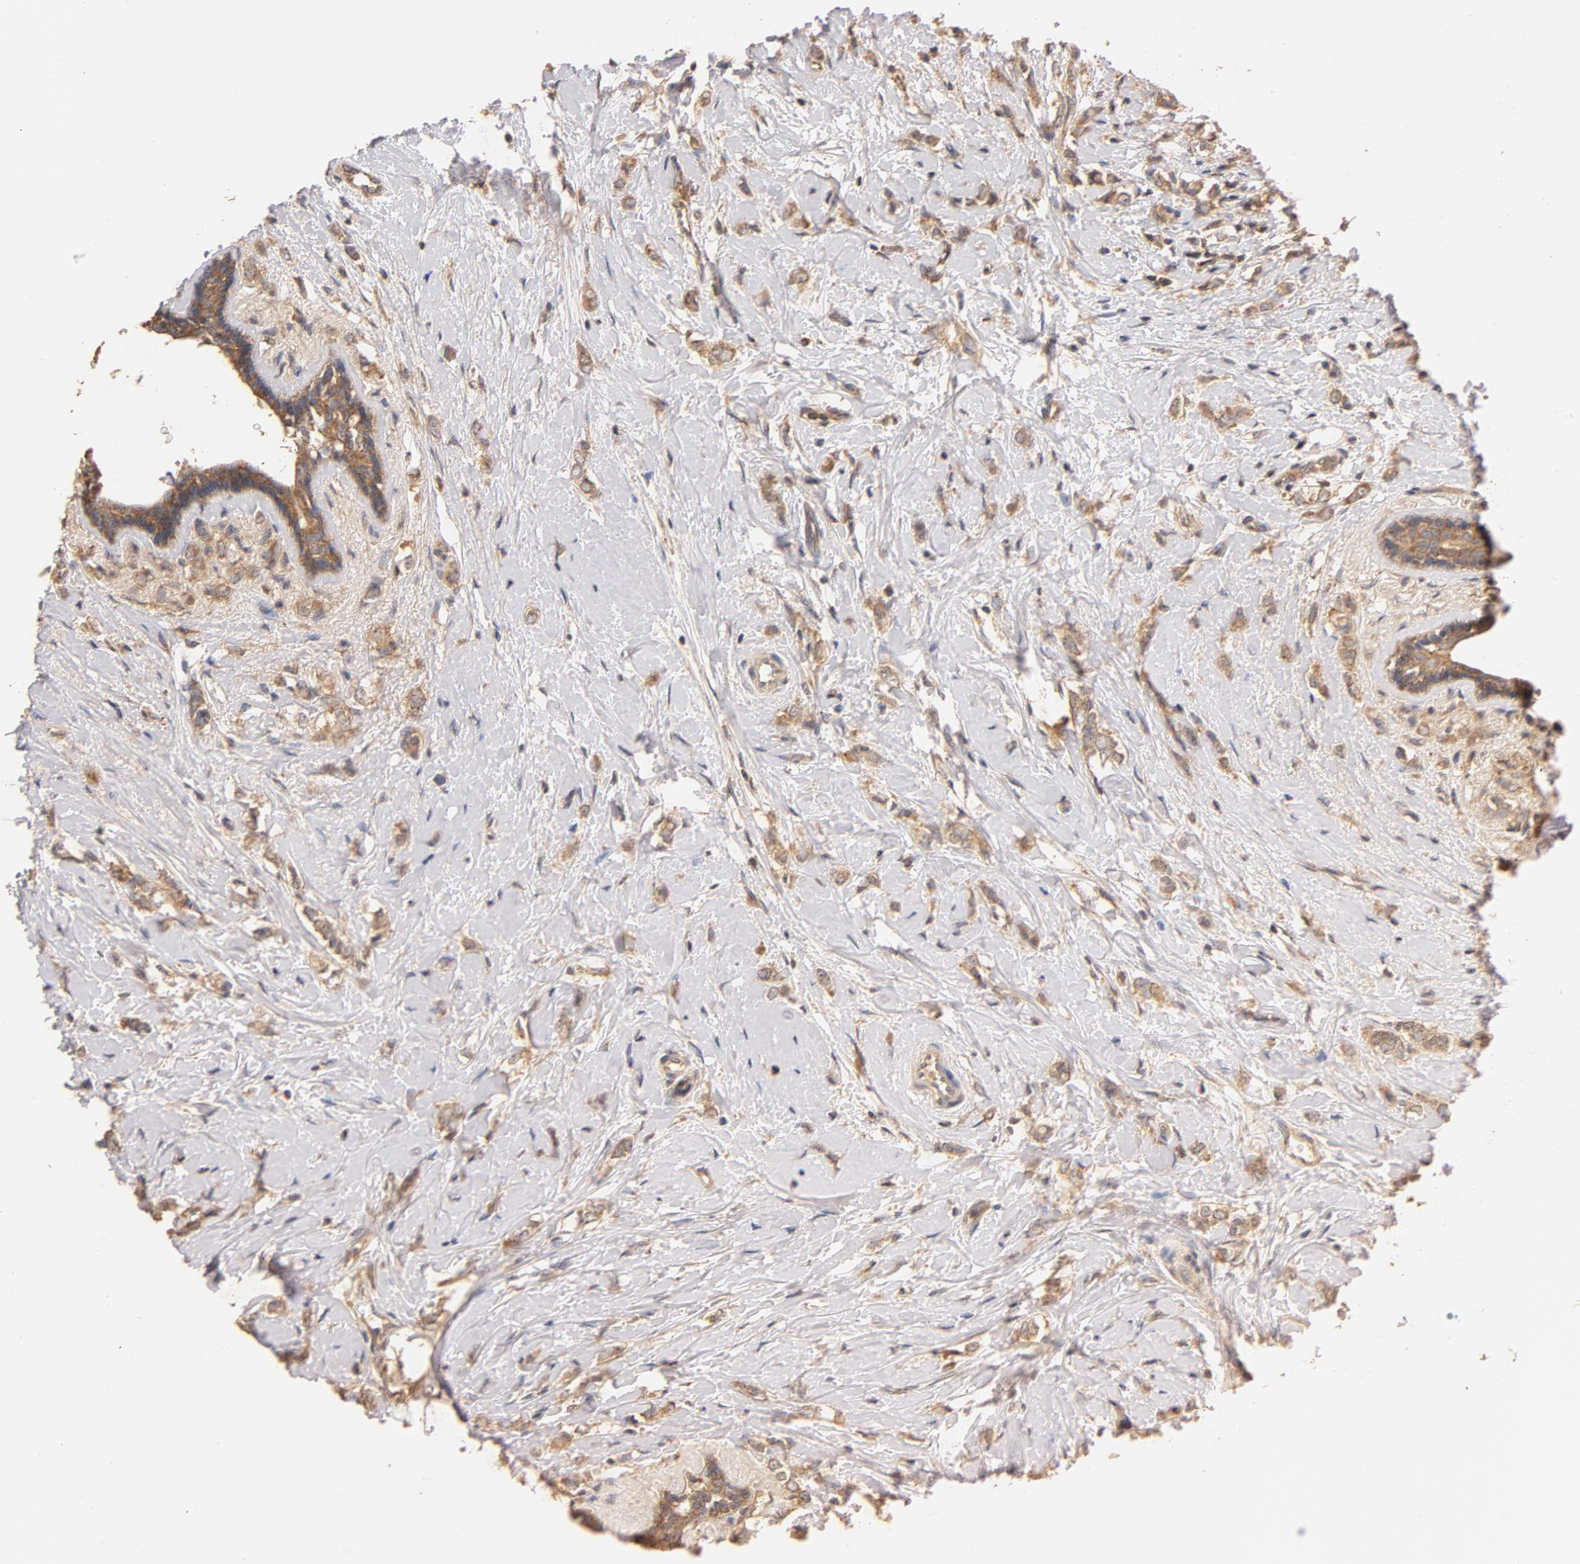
{"staining": {"intensity": "moderate", "quantity": ">75%", "location": "cytoplasmic/membranous"}, "tissue": "breast cancer", "cell_type": "Tumor cells", "image_type": "cancer", "snomed": [{"axis": "morphology", "description": "Normal tissue, NOS"}, {"axis": "morphology", "description": "Lobular carcinoma"}, {"axis": "topography", "description": "Breast"}], "caption": "IHC (DAB) staining of human breast cancer (lobular carcinoma) shows moderate cytoplasmic/membranous protein staining in approximately >75% of tumor cells.", "gene": "DDX6", "patient": {"sex": "female", "age": 47}}